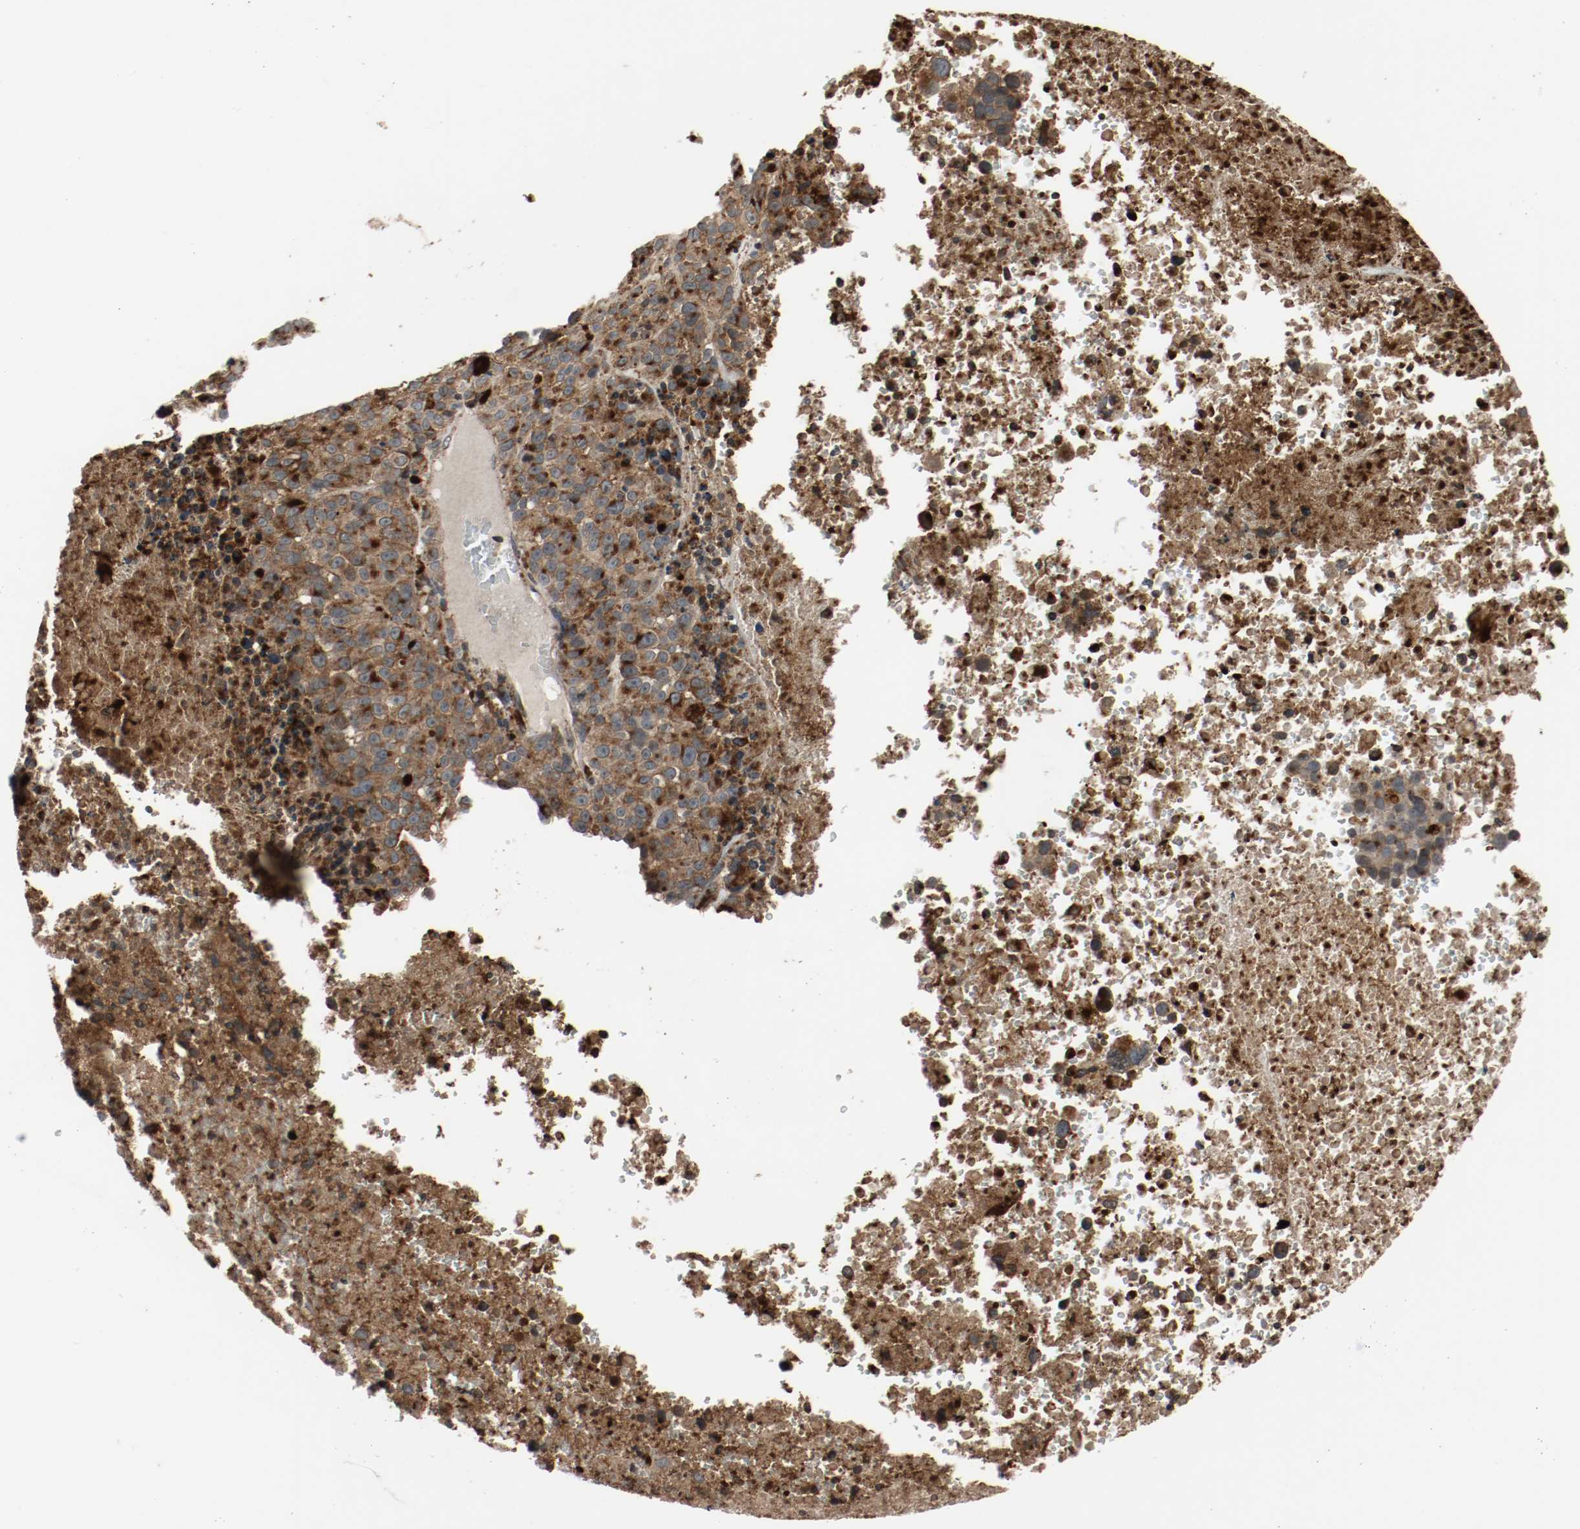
{"staining": {"intensity": "strong", "quantity": ">75%", "location": "cytoplasmic/membranous"}, "tissue": "melanoma", "cell_type": "Tumor cells", "image_type": "cancer", "snomed": [{"axis": "morphology", "description": "Malignant melanoma, Metastatic site"}, {"axis": "topography", "description": "Cerebral cortex"}], "caption": "About >75% of tumor cells in malignant melanoma (metastatic site) display strong cytoplasmic/membranous protein expression as visualized by brown immunohistochemical staining.", "gene": "LAMP2", "patient": {"sex": "female", "age": 52}}